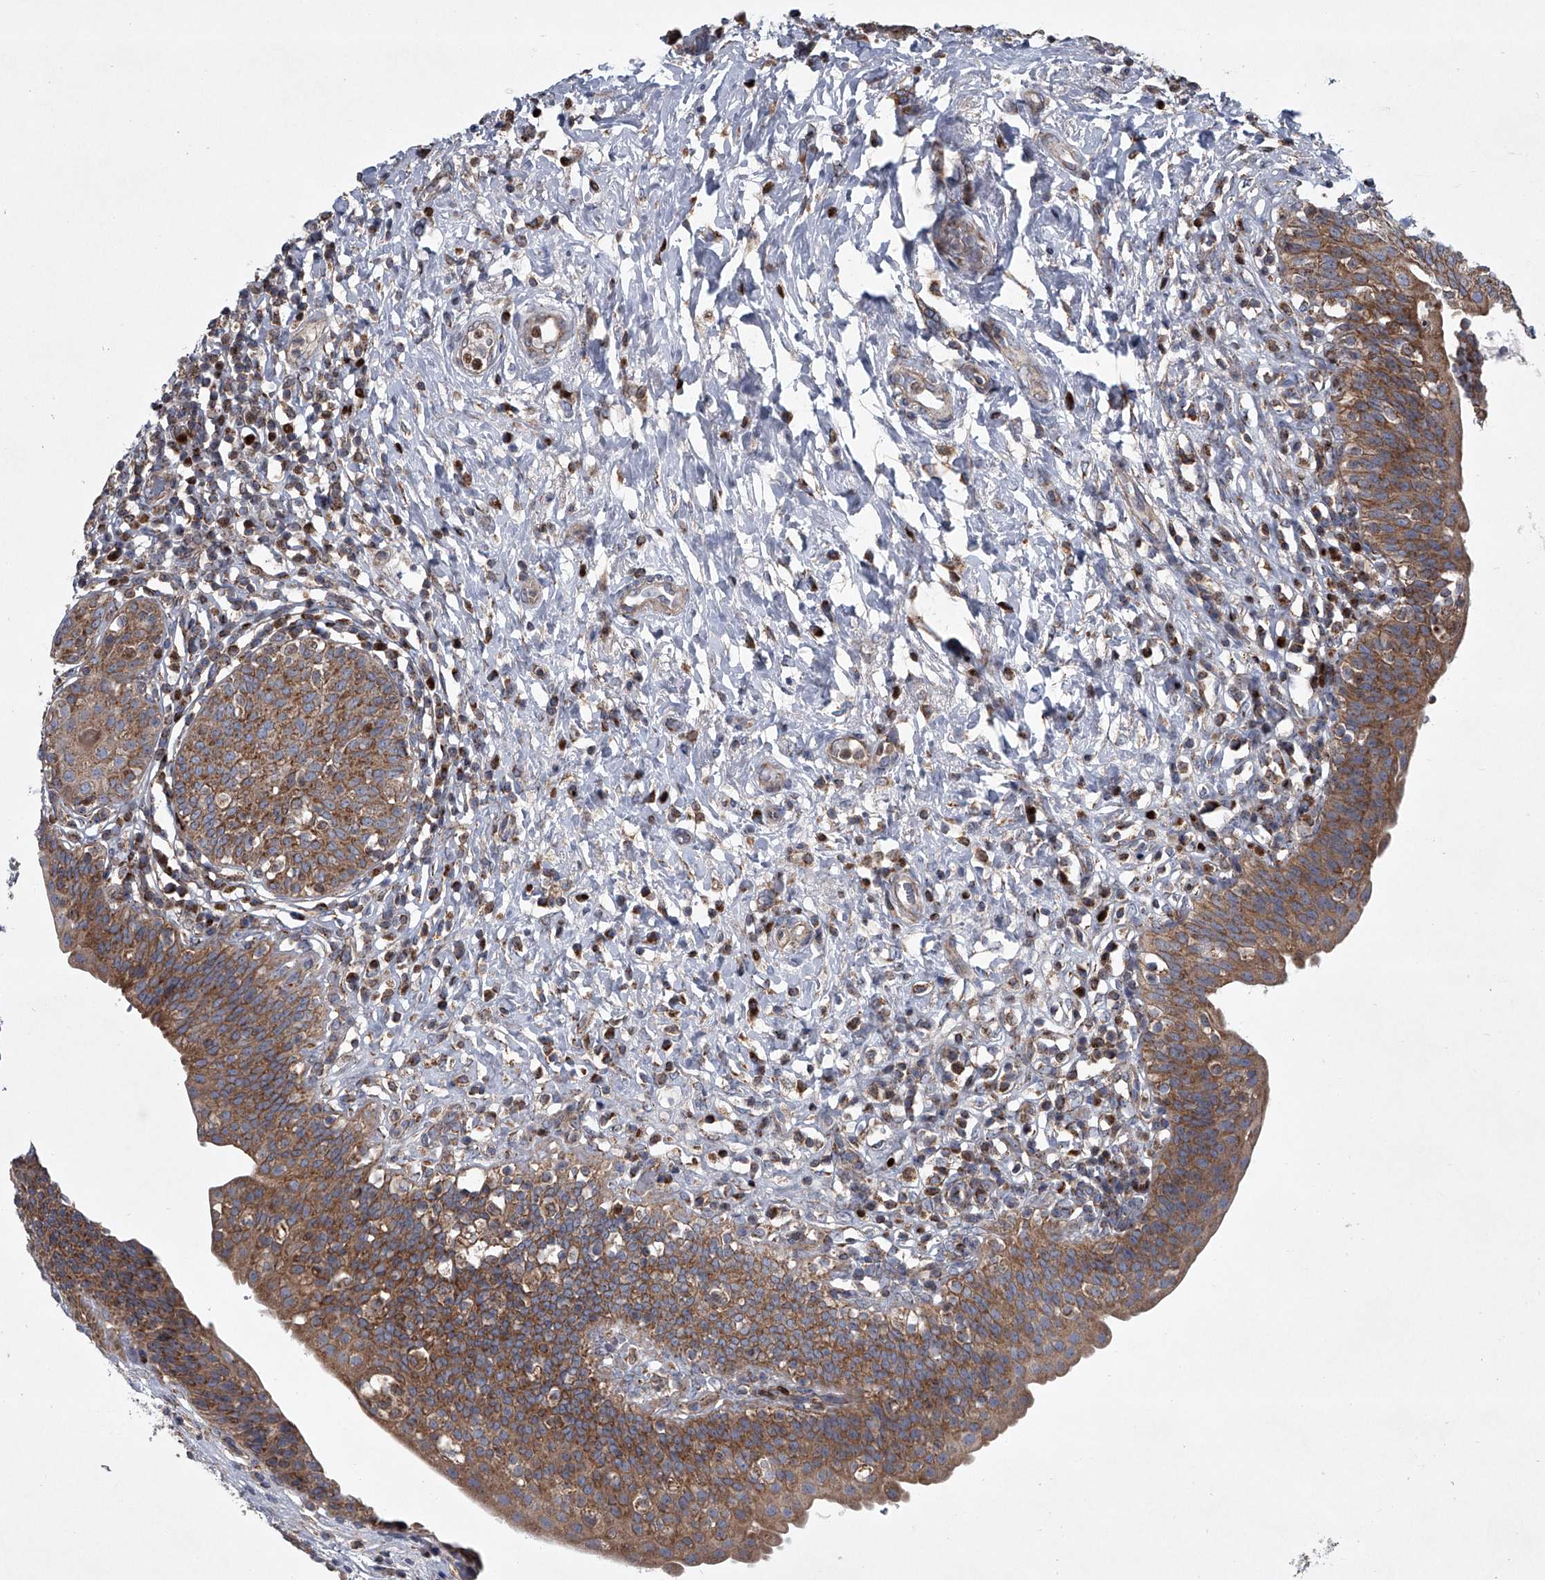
{"staining": {"intensity": "moderate", "quantity": ">75%", "location": "cytoplasmic/membranous"}, "tissue": "urinary bladder", "cell_type": "Urothelial cells", "image_type": "normal", "snomed": [{"axis": "morphology", "description": "Normal tissue, NOS"}, {"axis": "topography", "description": "Urinary bladder"}], "caption": "This micrograph exhibits normal urinary bladder stained with immunohistochemistry (IHC) to label a protein in brown. The cytoplasmic/membranous of urothelial cells show moderate positivity for the protein. Nuclei are counter-stained blue.", "gene": "STRADA", "patient": {"sex": "male", "age": 83}}